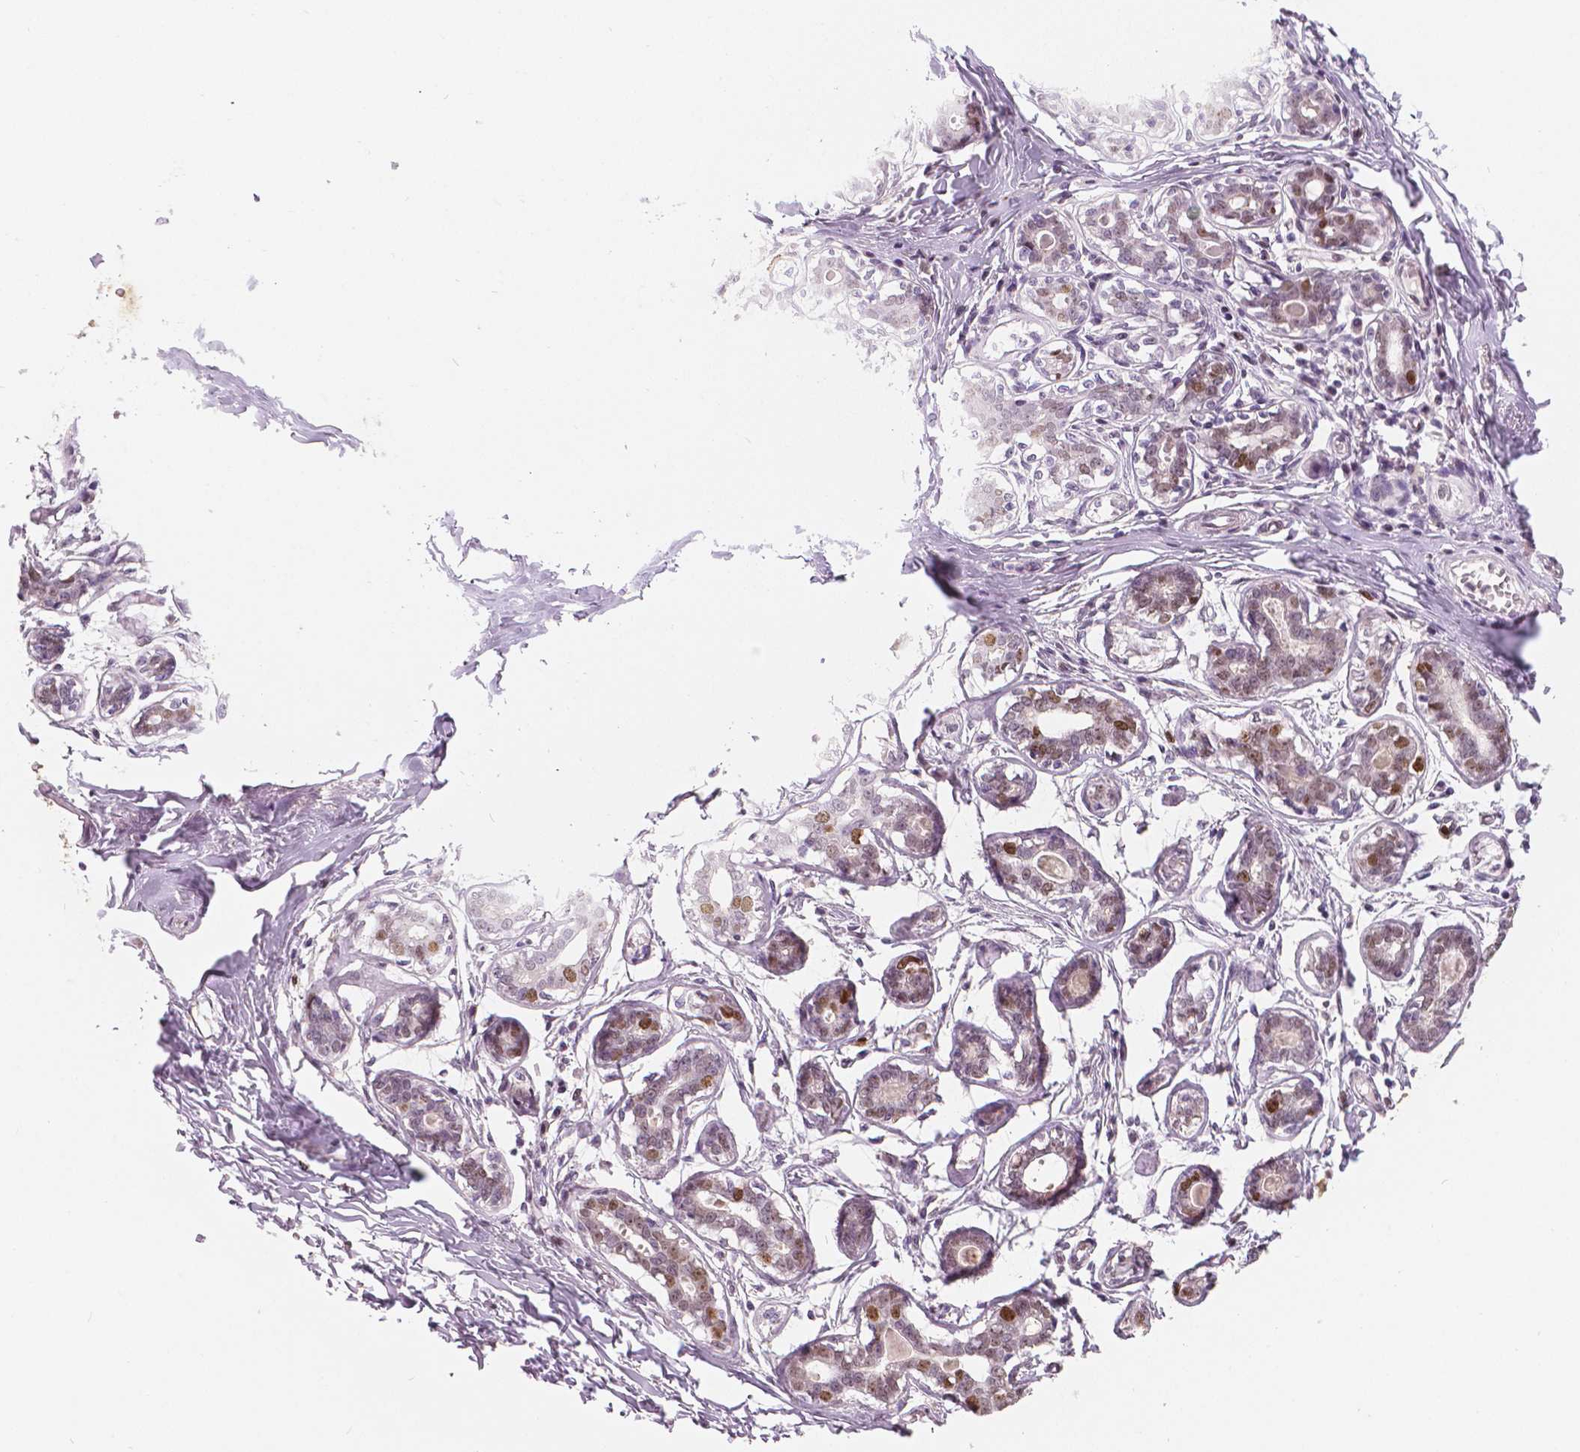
{"staining": {"intensity": "moderate", "quantity": "25%-75%", "location": "nuclear"}, "tissue": "breast", "cell_type": "Adipocytes", "image_type": "normal", "snomed": [{"axis": "morphology", "description": "Normal tissue, NOS"}, {"axis": "topography", "description": "Skin"}, {"axis": "topography", "description": "Breast"}], "caption": "Protein expression analysis of unremarkable human breast reveals moderate nuclear positivity in approximately 25%-75% of adipocytes. The staining was performed using DAB, with brown indicating positive protein expression. Nuclei are stained blue with hematoxylin.", "gene": "NSD2", "patient": {"sex": "female", "age": 43}}